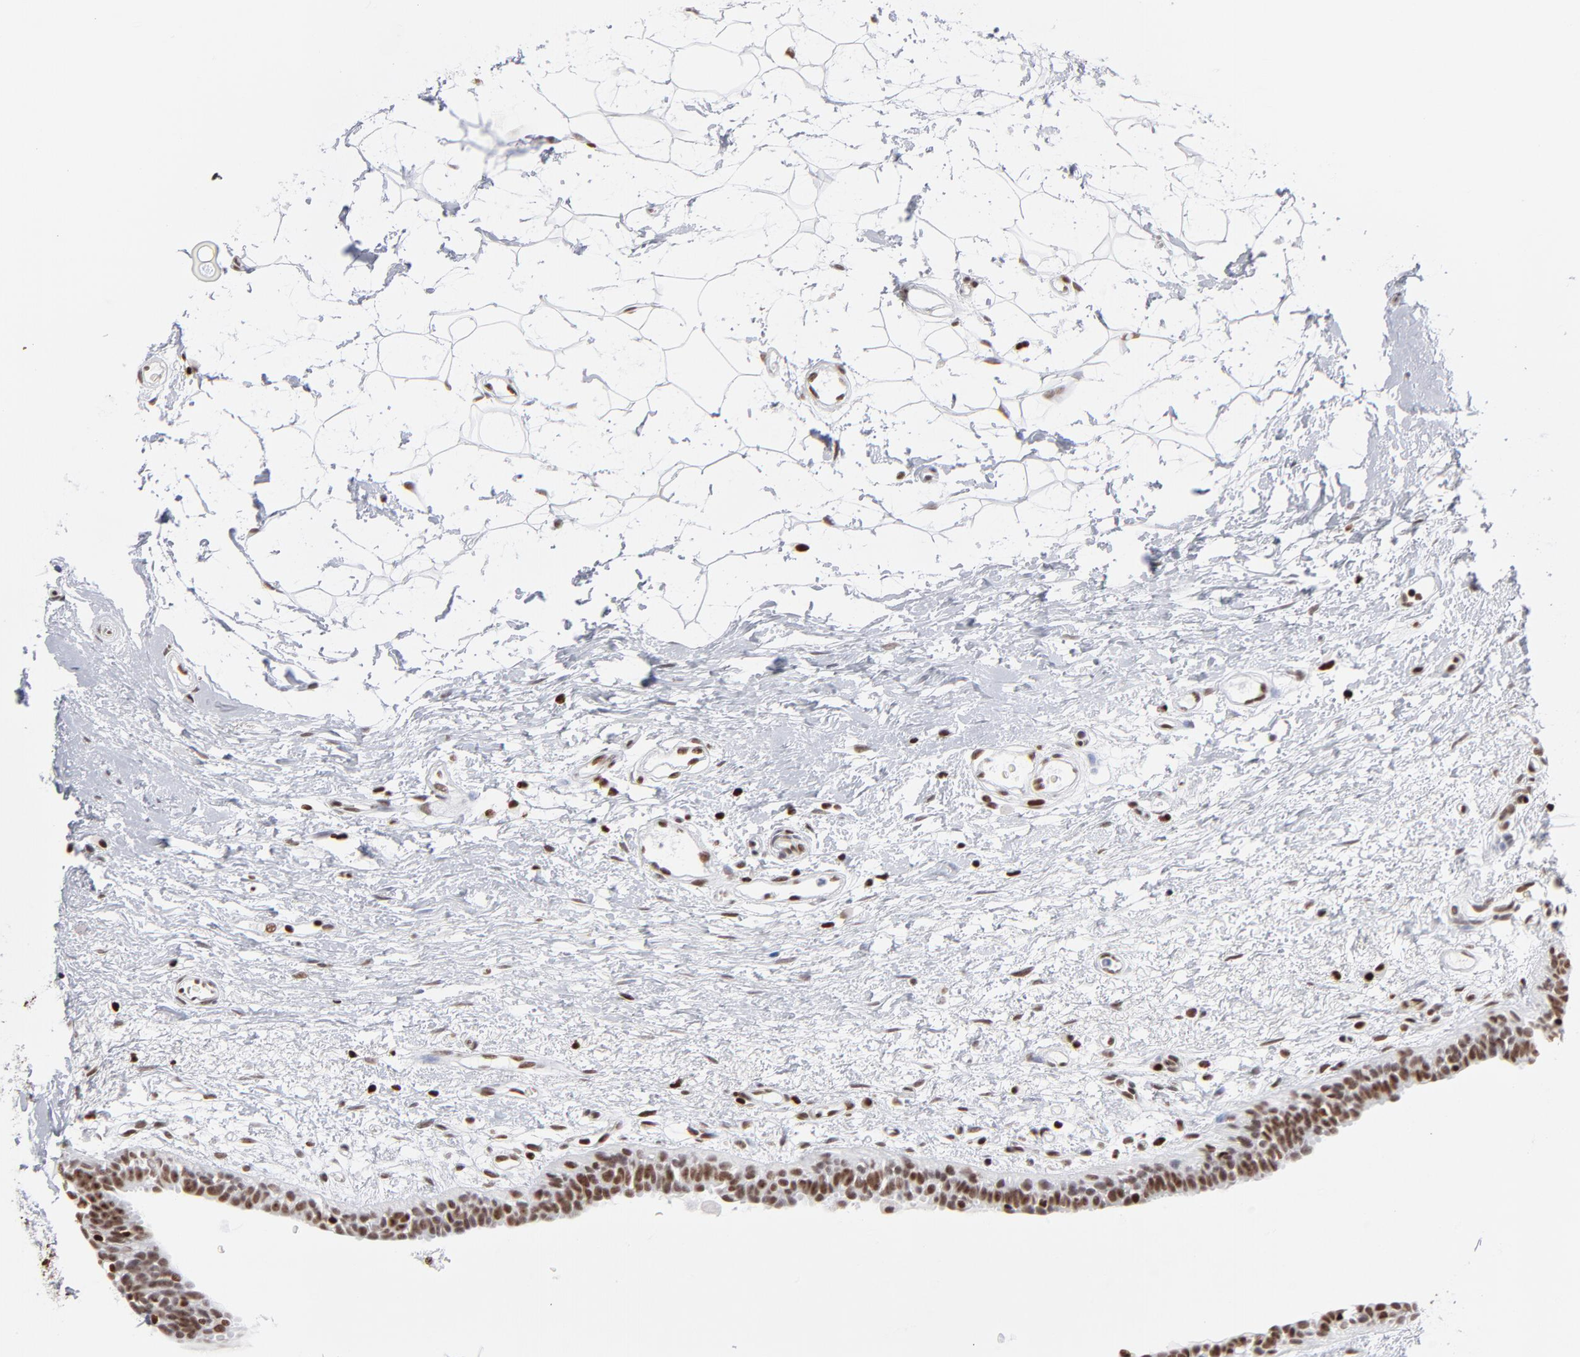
{"staining": {"intensity": "strong", "quantity": ">75%", "location": "nuclear"}, "tissue": "breast cancer", "cell_type": "Tumor cells", "image_type": "cancer", "snomed": [{"axis": "morphology", "description": "Duct carcinoma"}, {"axis": "topography", "description": "Breast"}], "caption": "DAB (3,3'-diaminobenzidine) immunohistochemical staining of breast invasive ductal carcinoma reveals strong nuclear protein positivity in approximately >75% of tumor cells.", "gene": "PARP1", "patient": {"sex": "female", "age": 40}}